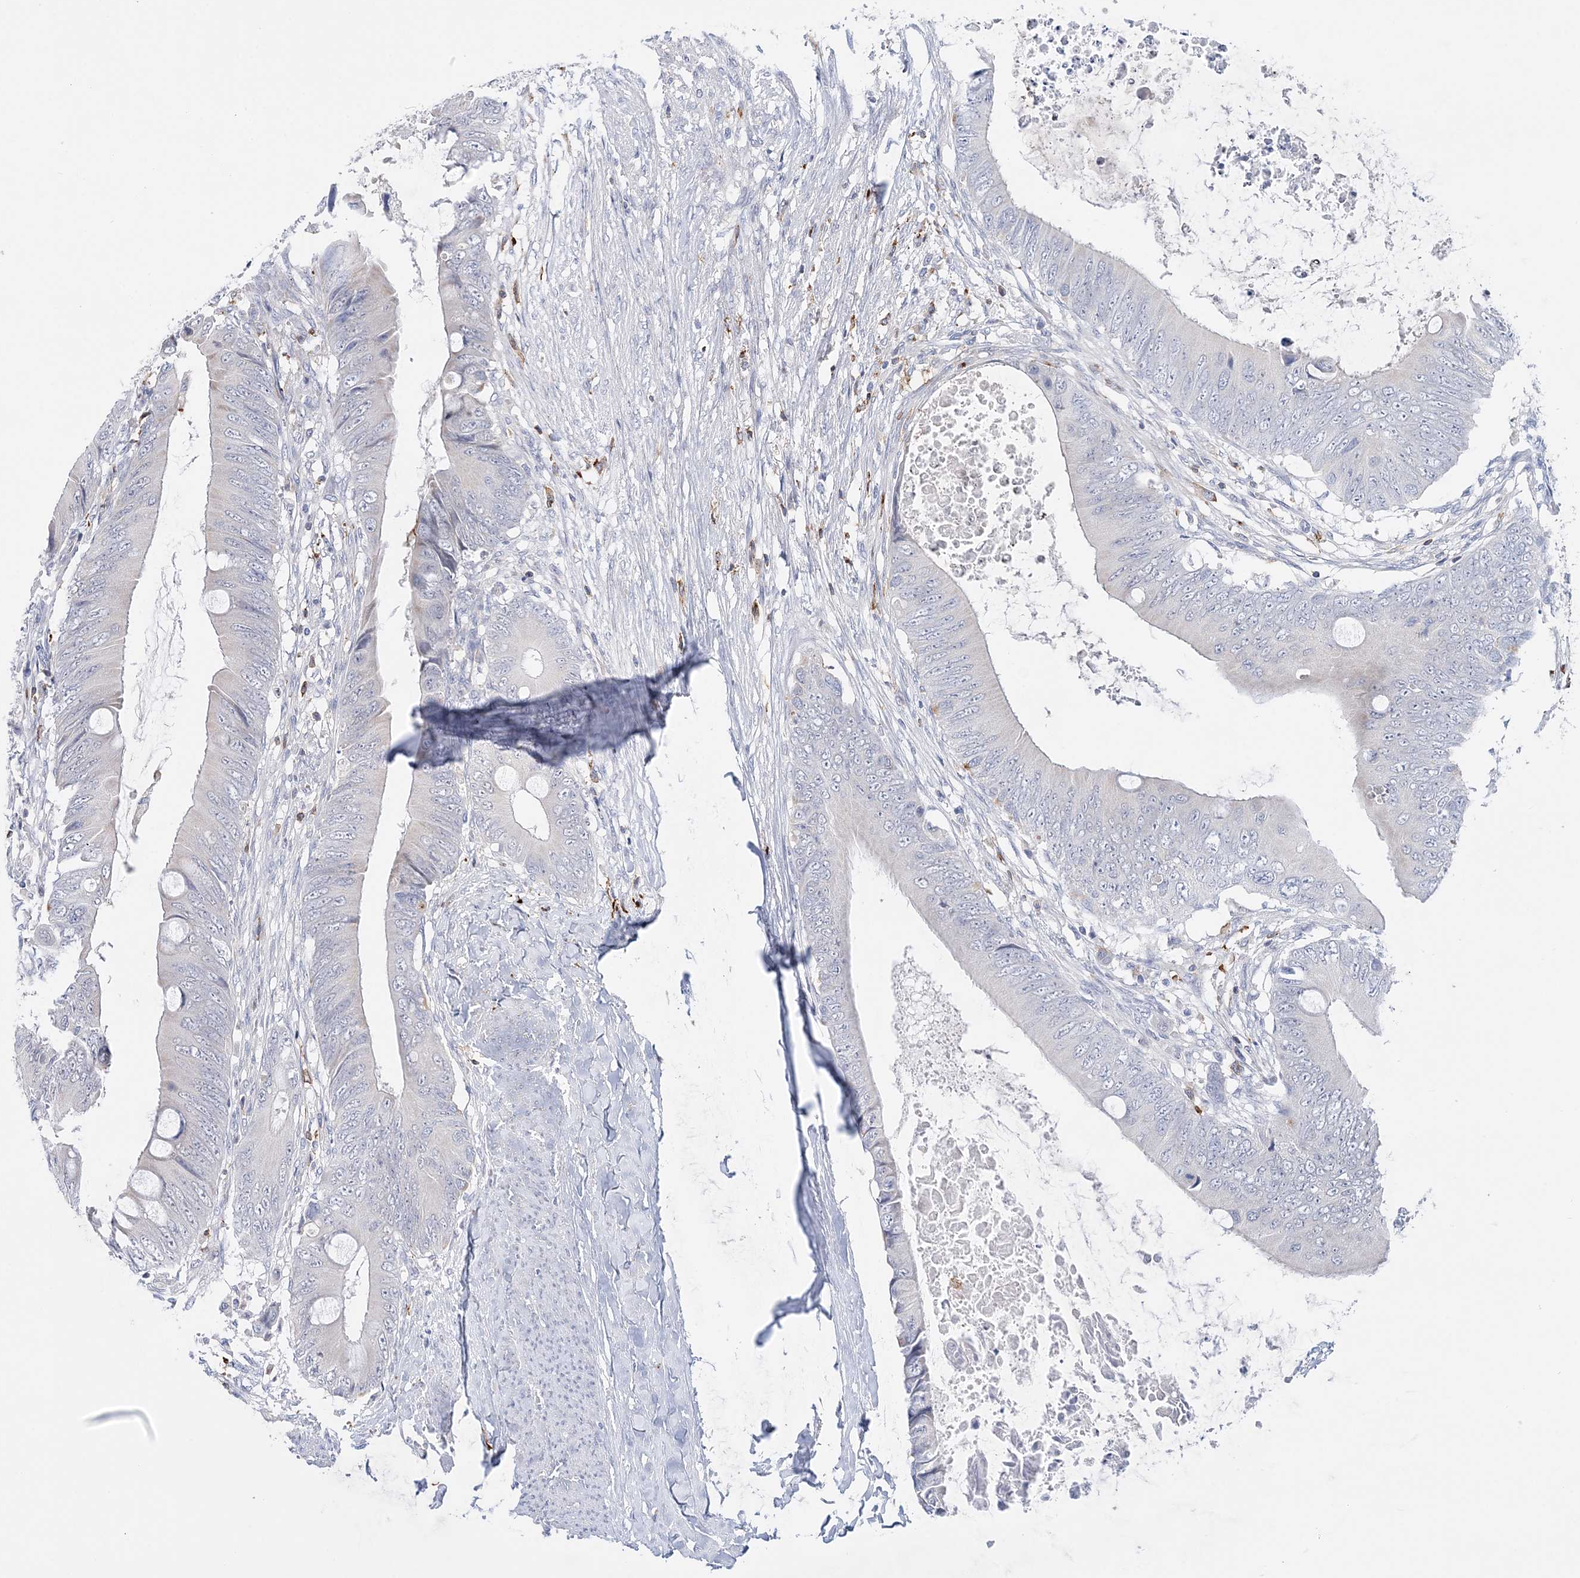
{"staining": {"intensity": "negative", "quantity": "none", "location": "none"}, "tissue": "colorectal cancer", "cell_type": "Tumor cells", "image_type": "cancer", "snomed": [{"axis": "morphology", "description": "Normal tissue, NOS"}, {"axis": "morphology", "description": "Adenocarcinoma, NOS"}, {"axis": "topography", "description": "Rectum"}, {"axis": "topography", "description": "Peripheral nerve tissue"}], "caption": "There is no significant staining in tumor cells of adenocarcinoma (colorectal).", "gene": "PRMT9", "patient": {"sex": "female", "age": 77}}